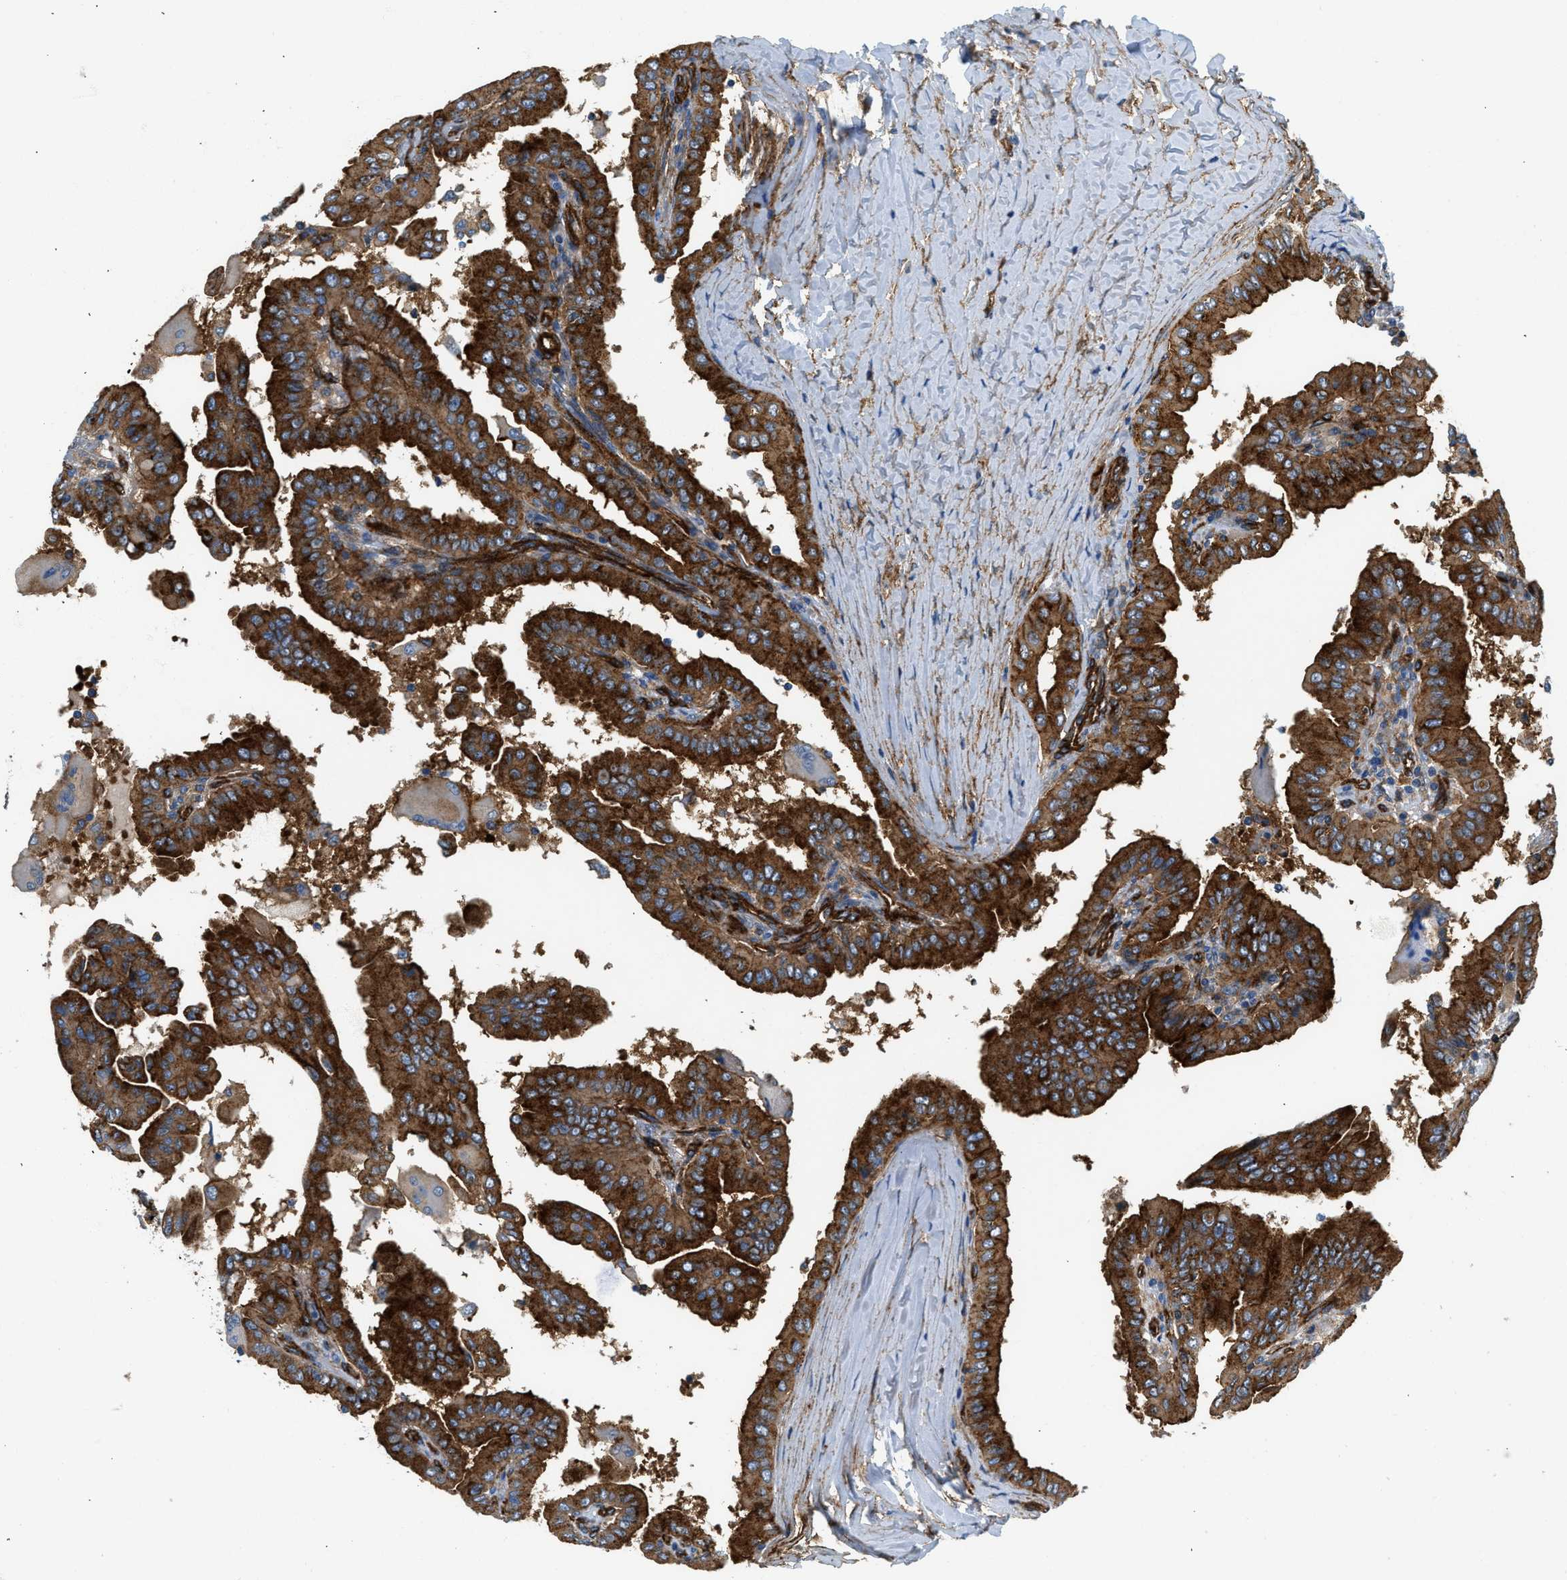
{"staining": {"intensity": "strong", "quantity": ">75%", "location": "cytoplasmic/membranous"}, "tissue": "thyroid cancer", "cell_type": "Tumor cells", "image_type": "cancer", "snomed": [{"axis": "morphology", "description": "Papillary adenocarcinoma, NOS"}, {"axis": "topography", "description": "Thyroid gland"}], "caption": "The immunohistochemical stain highlights strong cytoplasmic/membranous expression in tumor cells of thyroid cancer (papillary adenocarcinoma) tissue. (Stains: DAB in brown, nuclei in blue, Microscopy: brightfield microscopy at high magnification).", "gene": "HIP1", "patient": {"sex": "male", "age": 33}}